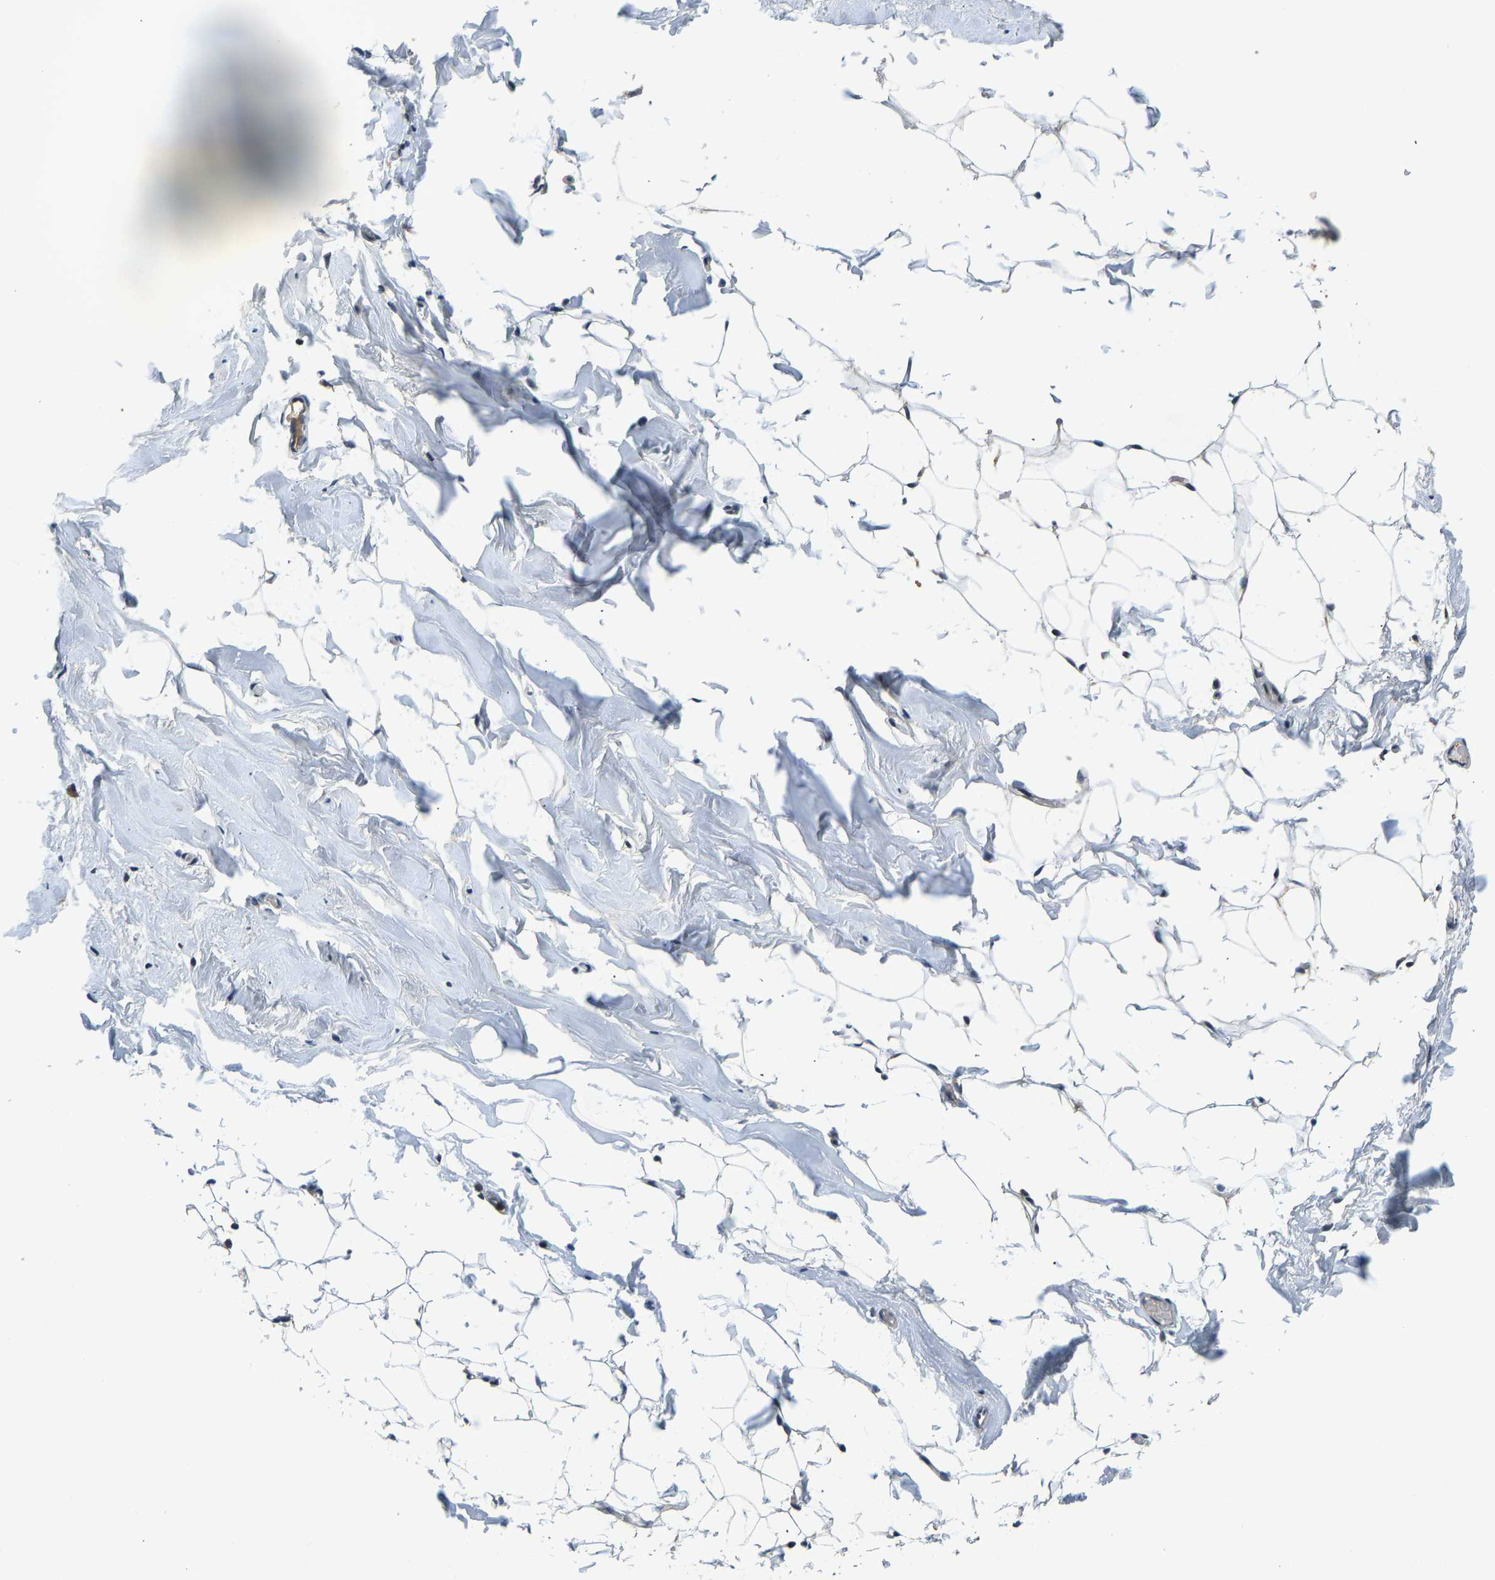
{"staining": {"intensity": "moderate", "quantity": ">75%", "location": "nuclear"}, "tissue": "adipose tissue", "cell_type": "Adipocytes", "image_type": "normal", "snomed": [{"axis": "morphology", "description": "Normal tissue, NOS"}, {"axis": "topography", "description": "Breast"}, {"axis": "topography", "description": "Soft tissue"}], "caption": "Immunohistochemical staining of normal human adipose tissue displays medium levels of moderate nuclear staining in about >75% of adipocytes. The staining was performed using DAB, with brown indicating positive protein expression. Nuclei are stained blue with hematoxylin.", "gene": "RLIM", "patient": {"sex": "female", "age": 75}}